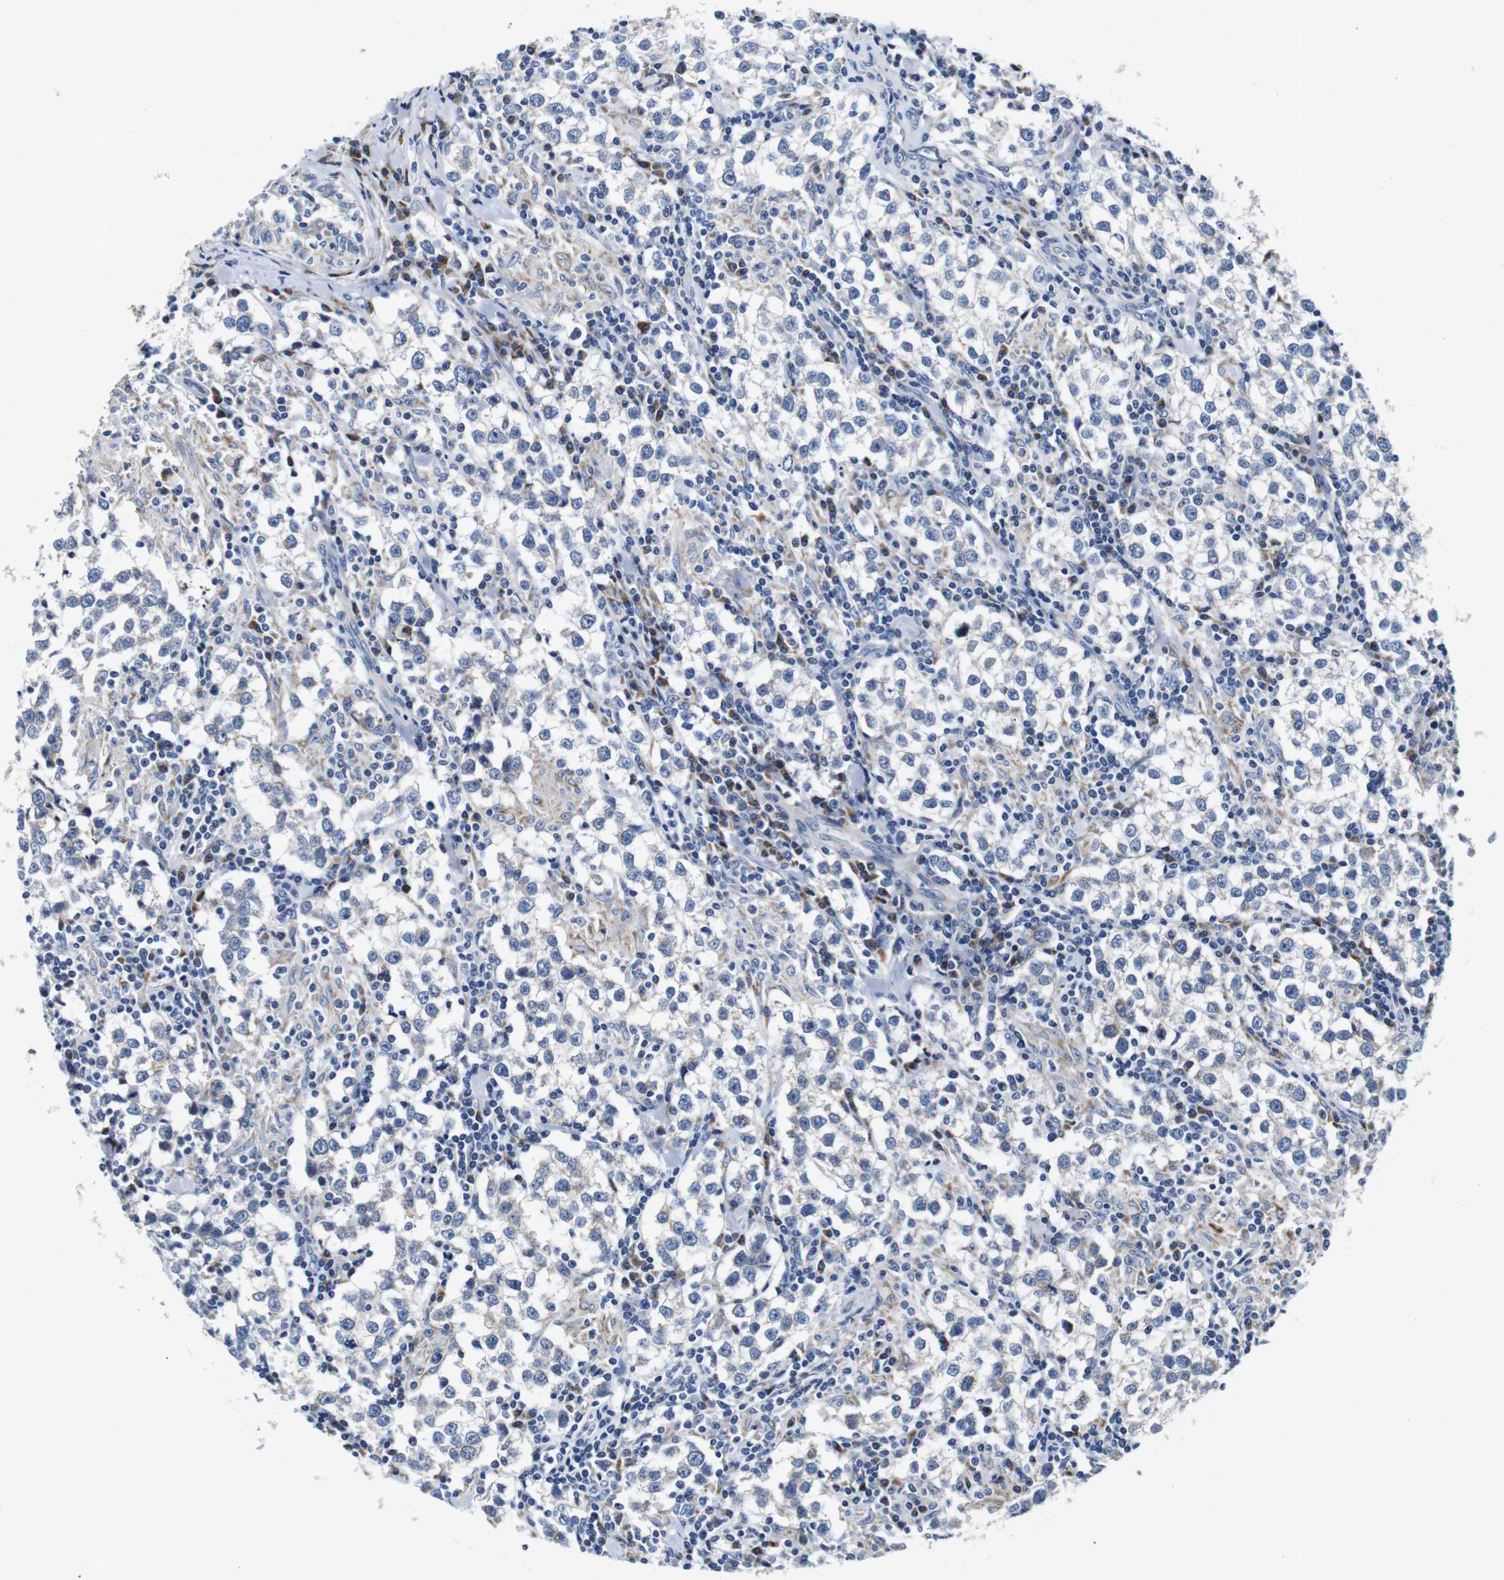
{"staining": {"intensity": "negative", "quantity": "none", "location": "none"}, "tissue": "testis cancer", "cell_type": "Tumor cells", "image_type": "cancer", "snomed": [{"axis": "morphology", "description": "Seminoma, NOS"}, {"axis": "morphology", "description": "Carcinoma, Embryonal, NOS"}, {"axis": "topography", "description": "Testis"}], "caption": "This is an immunohistochemistry (IHC) image of human testis embryonal carcinoma. There is no positivity in tumor cells.", "gene": "SNX19", "patient": {"sex": "male", "age": 36}}